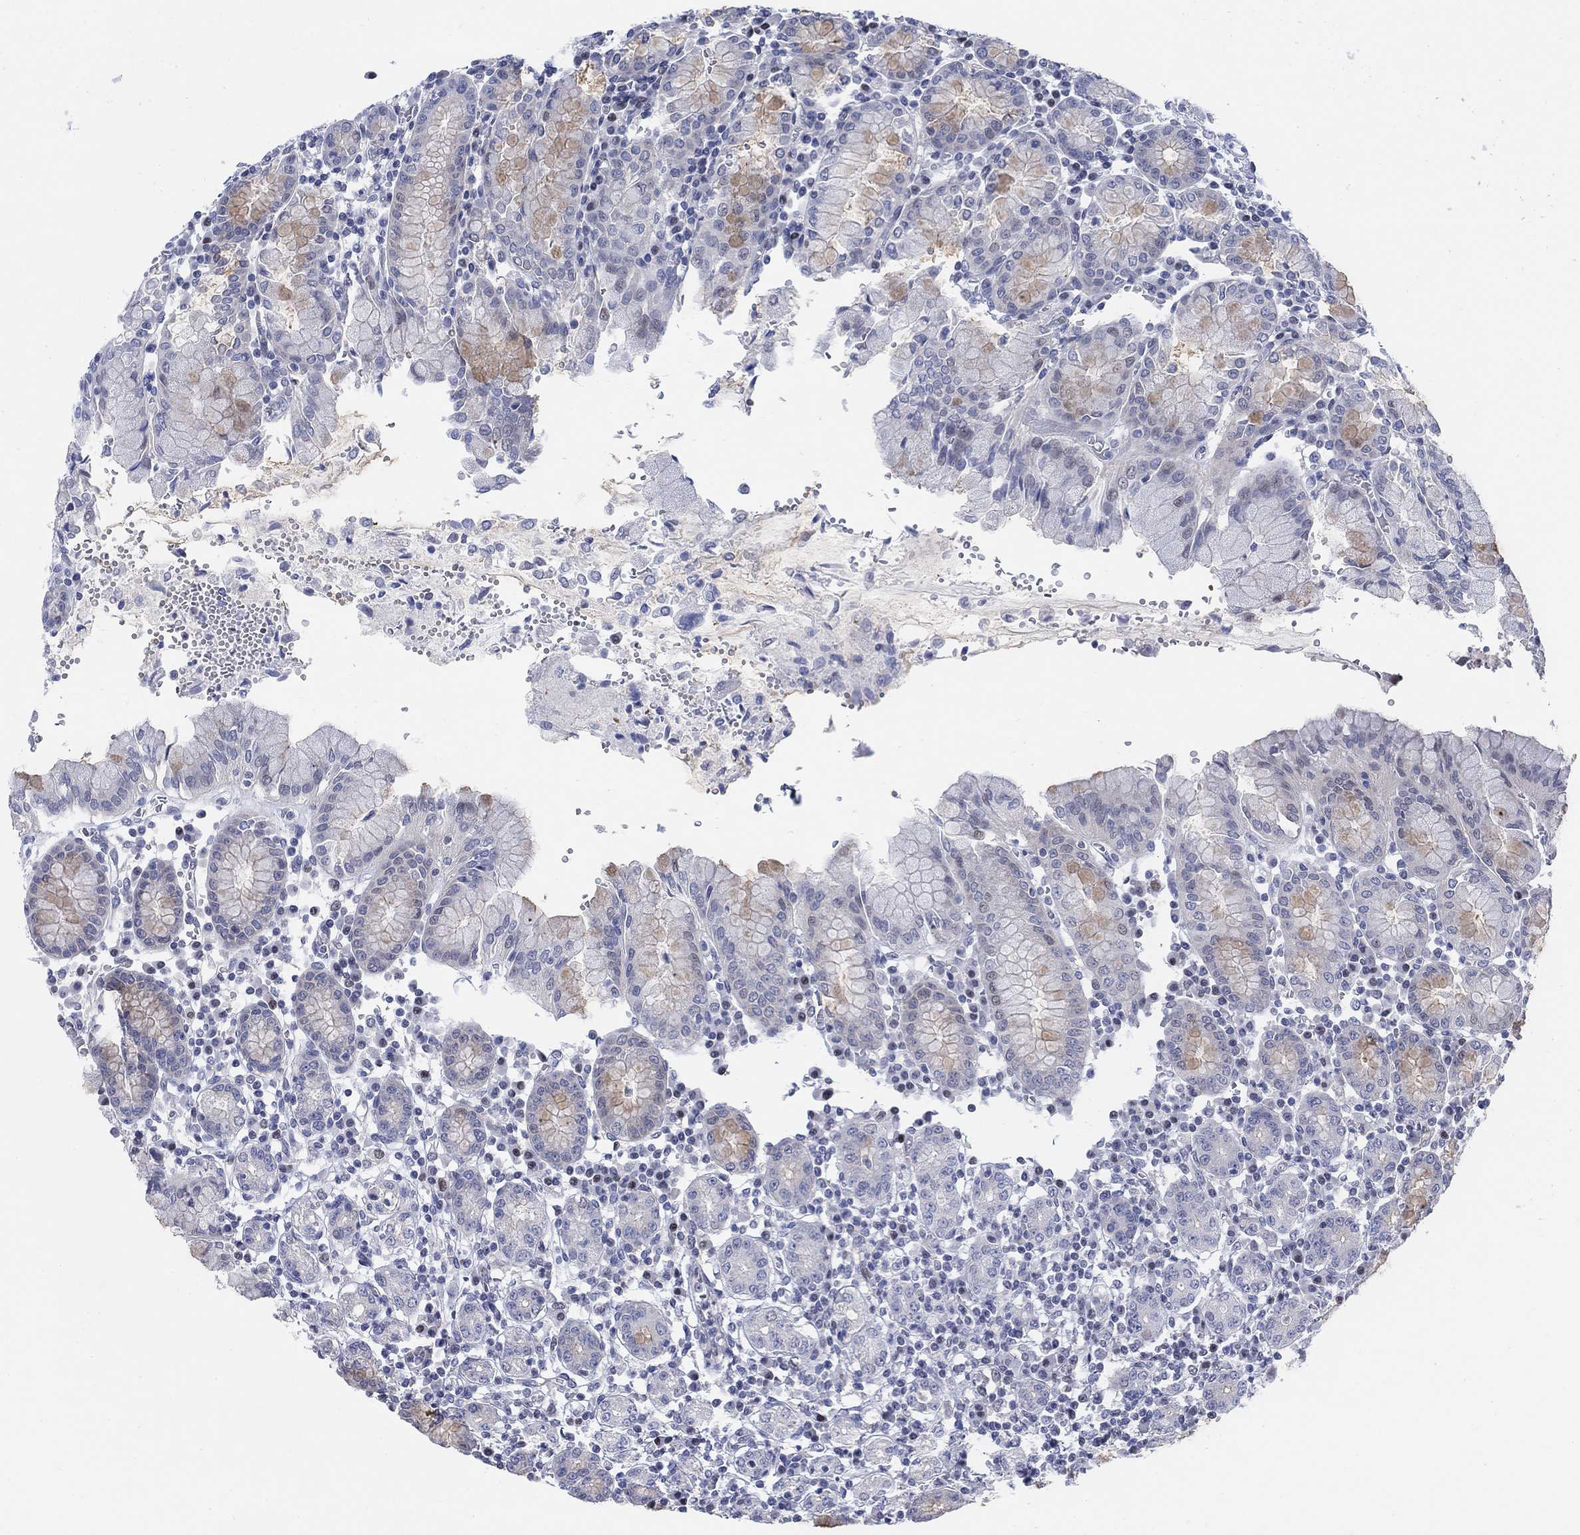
{"staining": {"intensity": "moderate", "quantity": "<25%", "location": "cytoplasmic/membranous,nuclear"}, "tissue": "stomach", "cell_type": "Glandular cells", "image_type": "normal", "snomed": [{"axis": "morphology", "description": "Normal tissue, NOS"}, {"axis": "topography", "description": "Stomach, upper"}, {"axis": "topography", "description": "Stomach"}], "caption": "Protein analysis of normal stomach displays moderate cytoplasmic/membranous,nuclear expression in about <25% of glandular cells. Nuclei are stained in blue.", "gene": "MYO3A", "patient": {"sex": "male", "age": 62}}